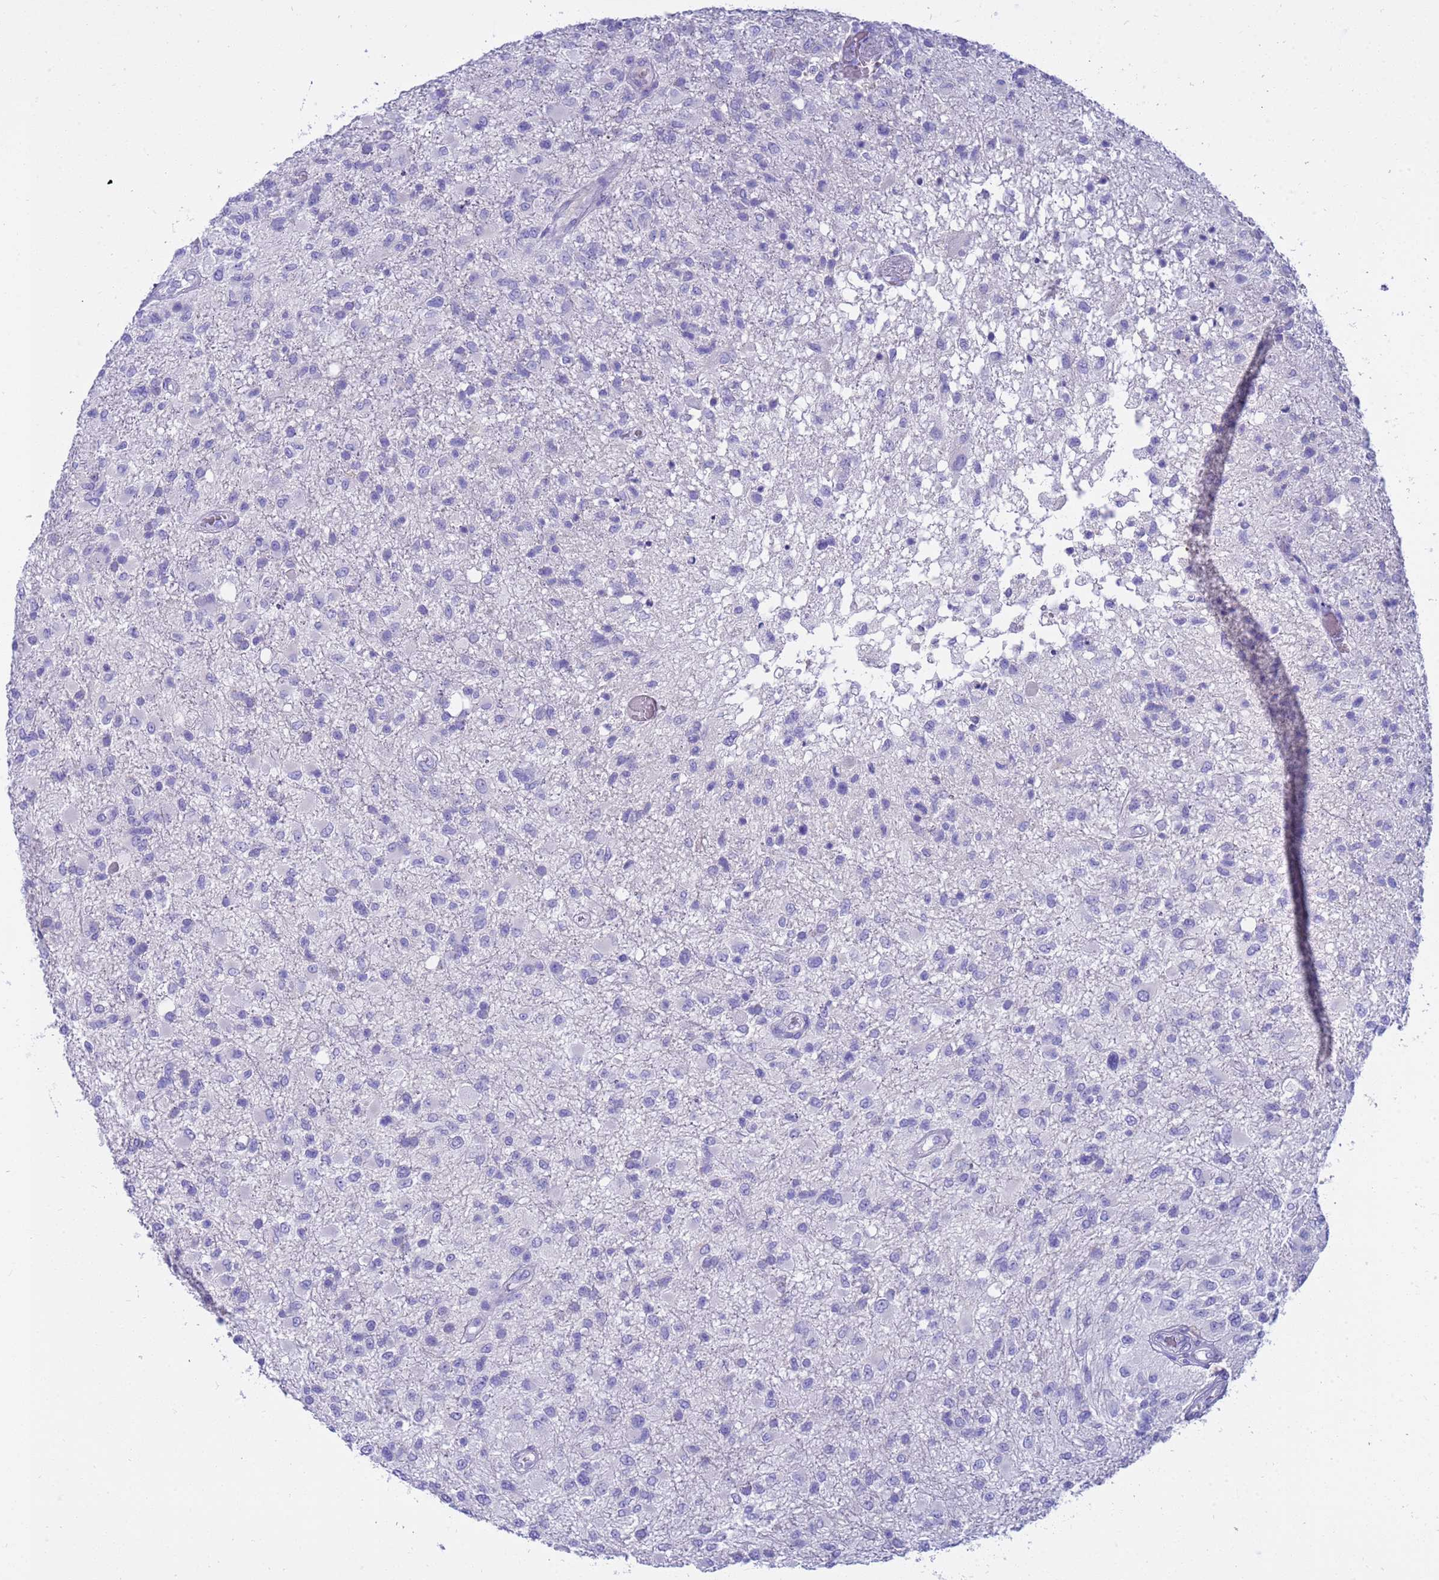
{"staining": {"intensity": "negative", "quantity": "none", "location": "none"}, "tissue": "glioma", "cell_type": "Tumor cells", "image_type": "cancer", "snomed": [{"axis": "morphology", "description": "Glioma, malignant, High grade"}, {"axis": "topography", "description": "Brain"}], "caption": "Histopathology image shows no significant protein positivity in tumor cells of glioma.", "gene": "SYCN", "patient": {"sex": "female", "age": 74}}